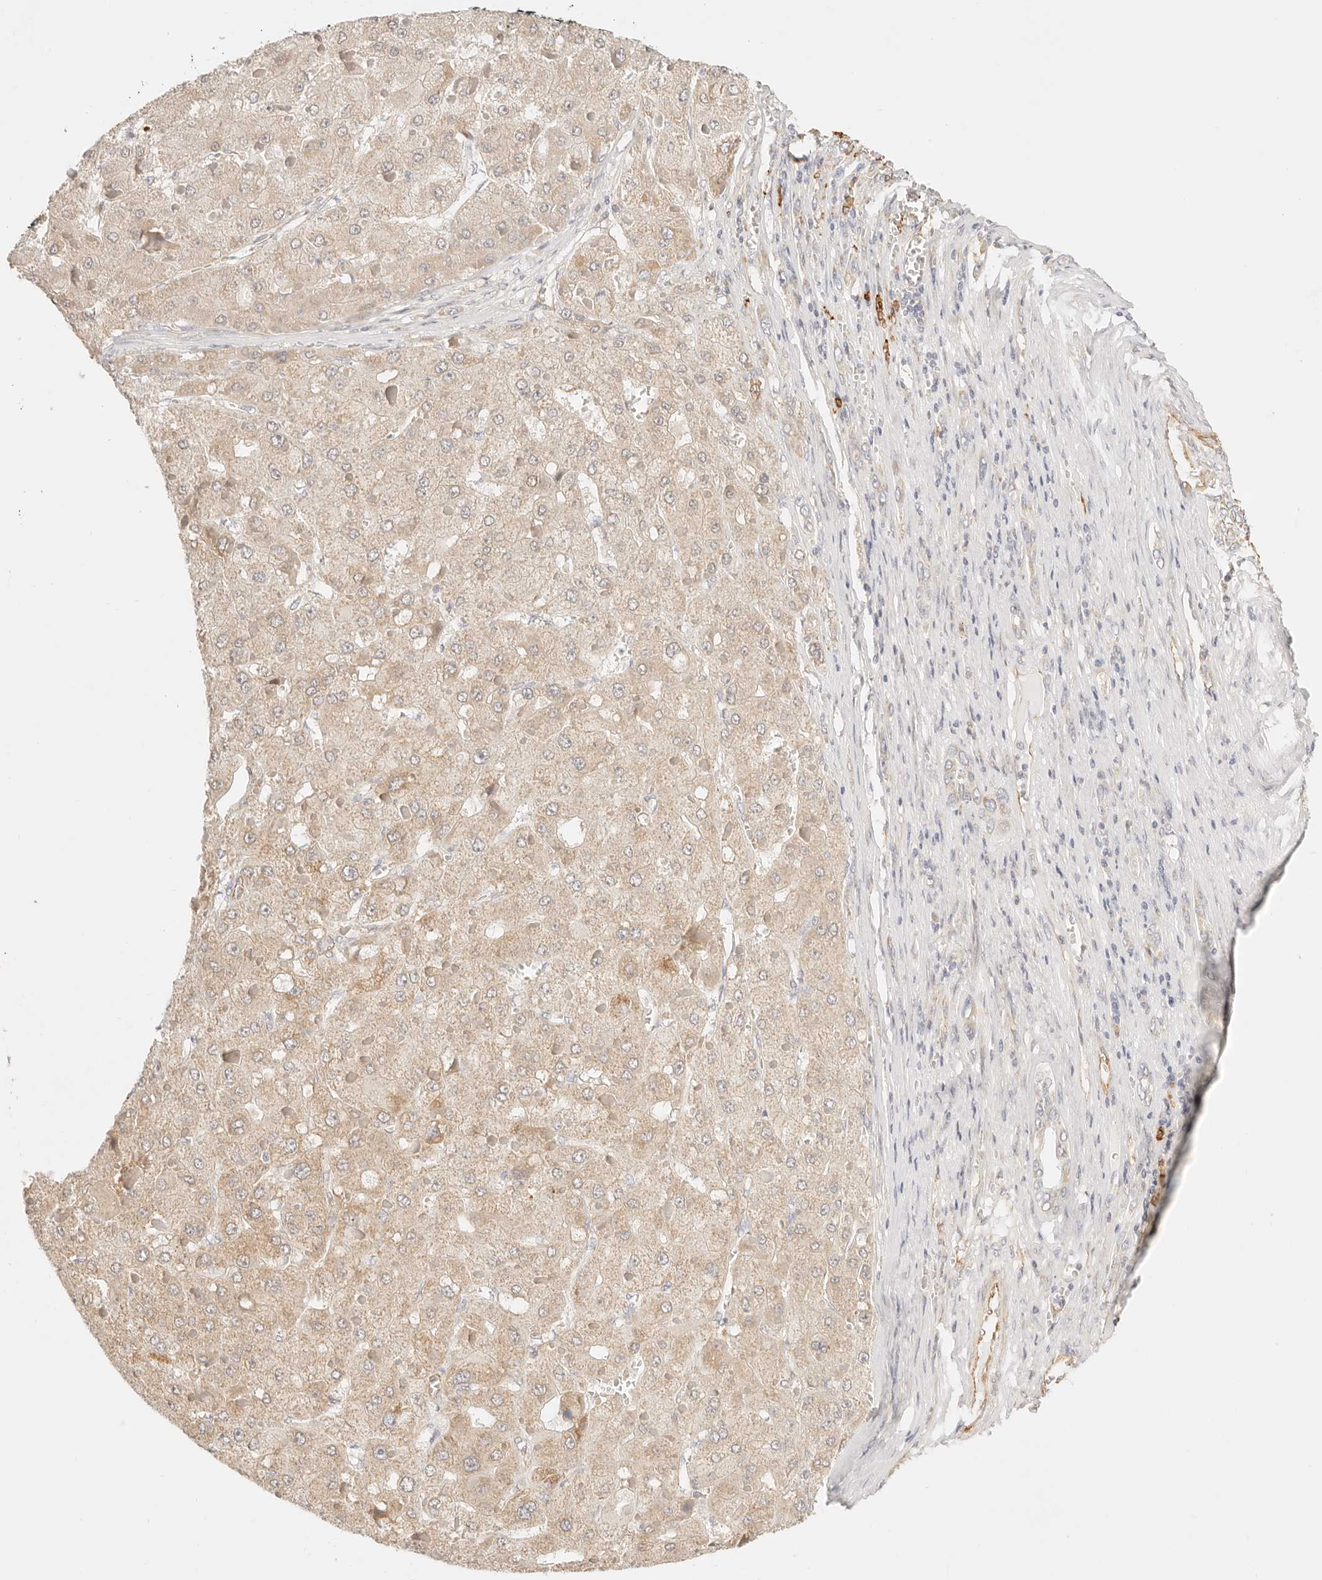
{"staining": {"intensity": "weak", "quantity": ">75%", "location": "cytoplasmic/membranous"}, "tissue": "liver cancer", "cell_type": "Tumor cells", "image_type": "cancer", "snomed": [{"axis": "morphology", "description": "Carcinoma, Hepatocellular, NOS"}, {"axis": "topography", "description": "Liver"}], "caption": "Liver cancer (hepatocellular carcinoma) tissue demonstrates weak cytoplasmic/membranous positivity in approximately >75% of tumor cells, visualized by immunohistochemistry.", "gene": "ZC3H11A", "patient": {"sex": "female", "age": 73}}